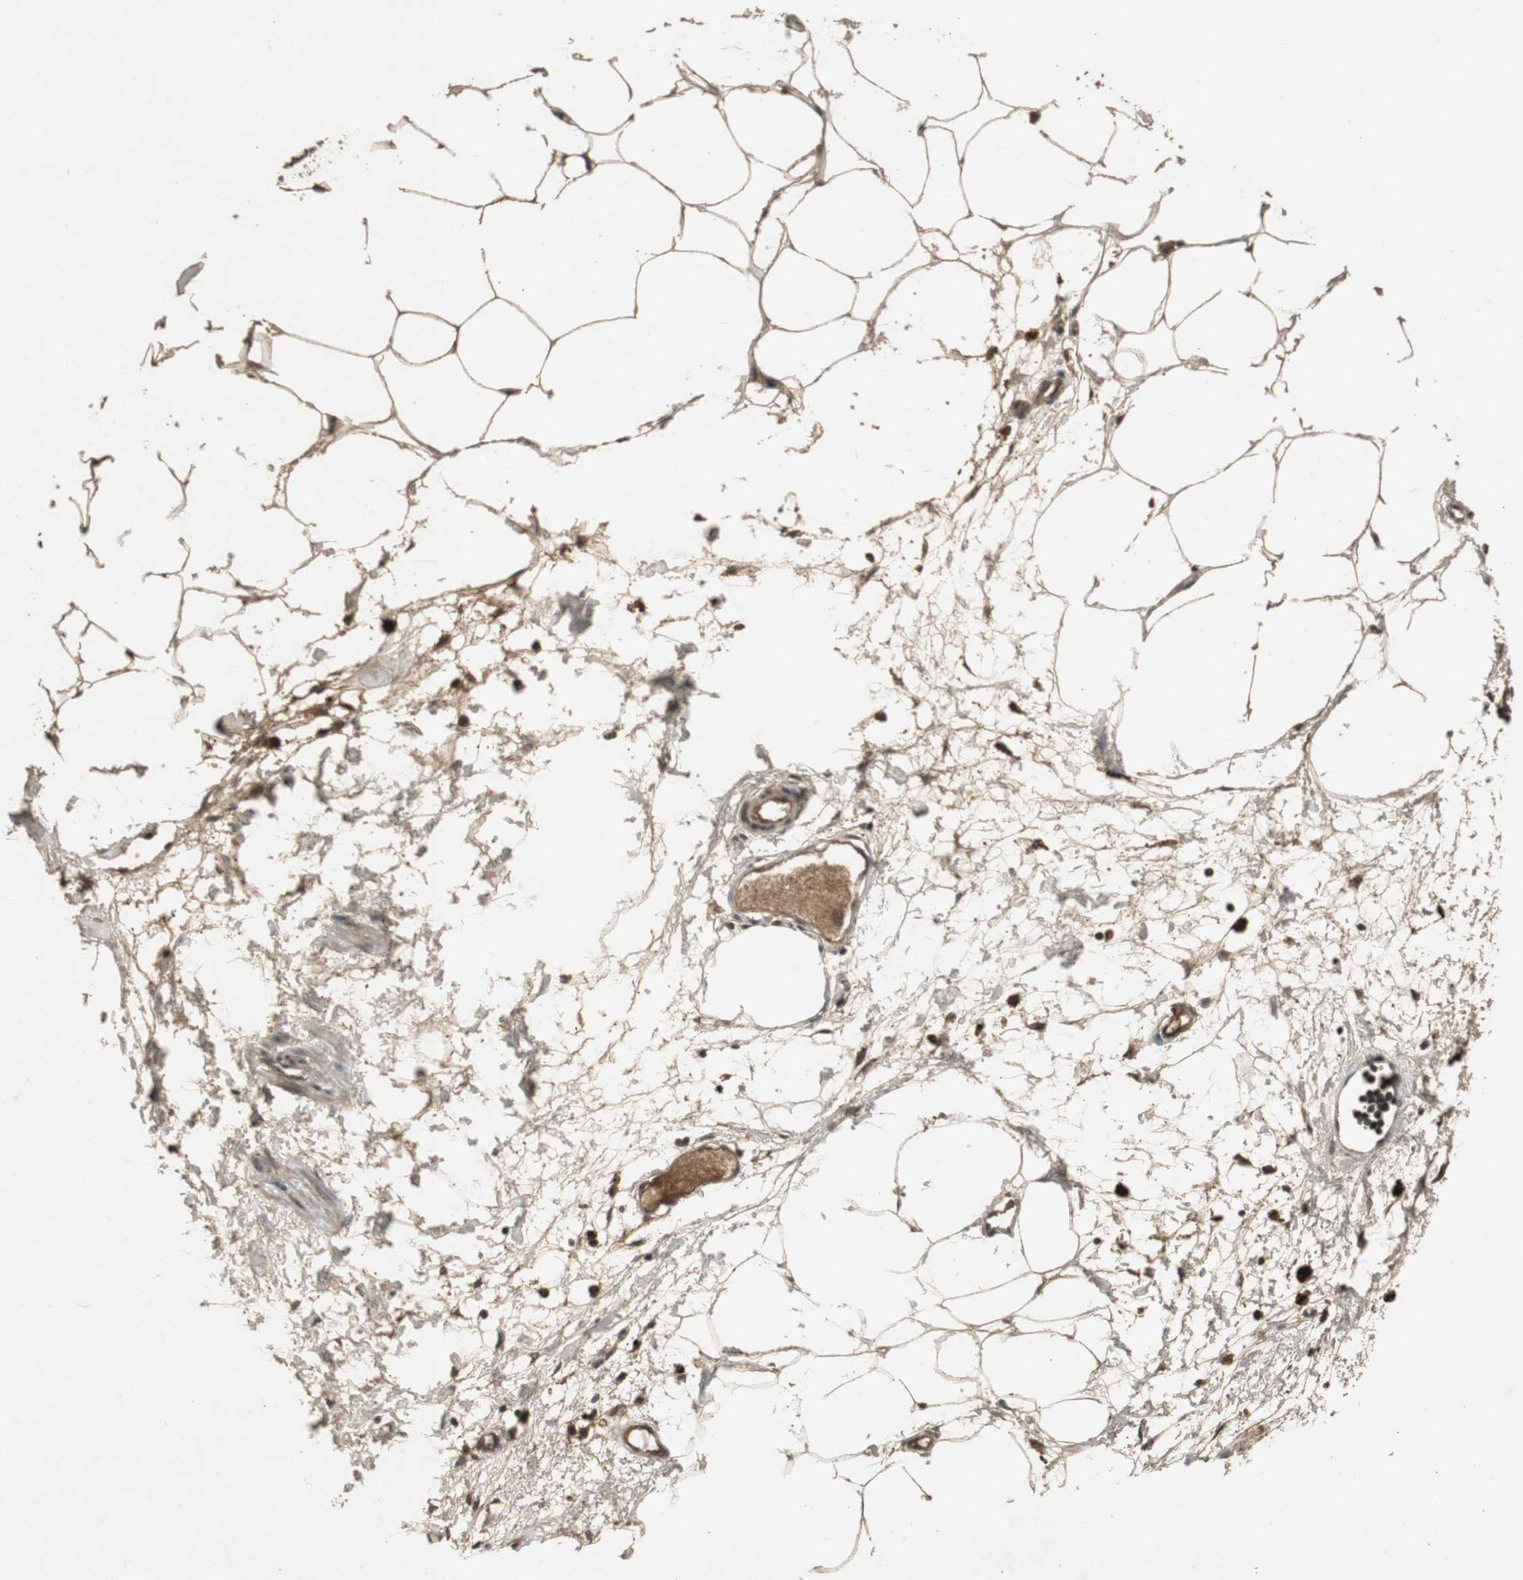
{"staining": {"intensity": "moderate", "quantity": "25%-75%", "location": "cytoplasmic/membranous"}, "tissue": "adipose tissue", "cell_type": "Adipocytes", "image_type": "normal", "snomed": [{"axis": "morphology", "description": "Normal tissue, NOS"}, {"axis": "morphology", "description": "Adenocarcinoma, NOS"}, {"axis": "topography", "description": "Colon"}, {"axis": "topography", "description": "Peripheral nerve tissue"}], "caption": "Immunohistochemical staining of unremarkable adipose tissue displays 25%-75% levels of moderate cytoplasmic/membranous protein positivity in about 25%-75% of adipocytes. (Brightfield microscopy of DAB IHC at high magnification).", "gene": "EMX1", "patient": {"sex": "male", "age": 14}}